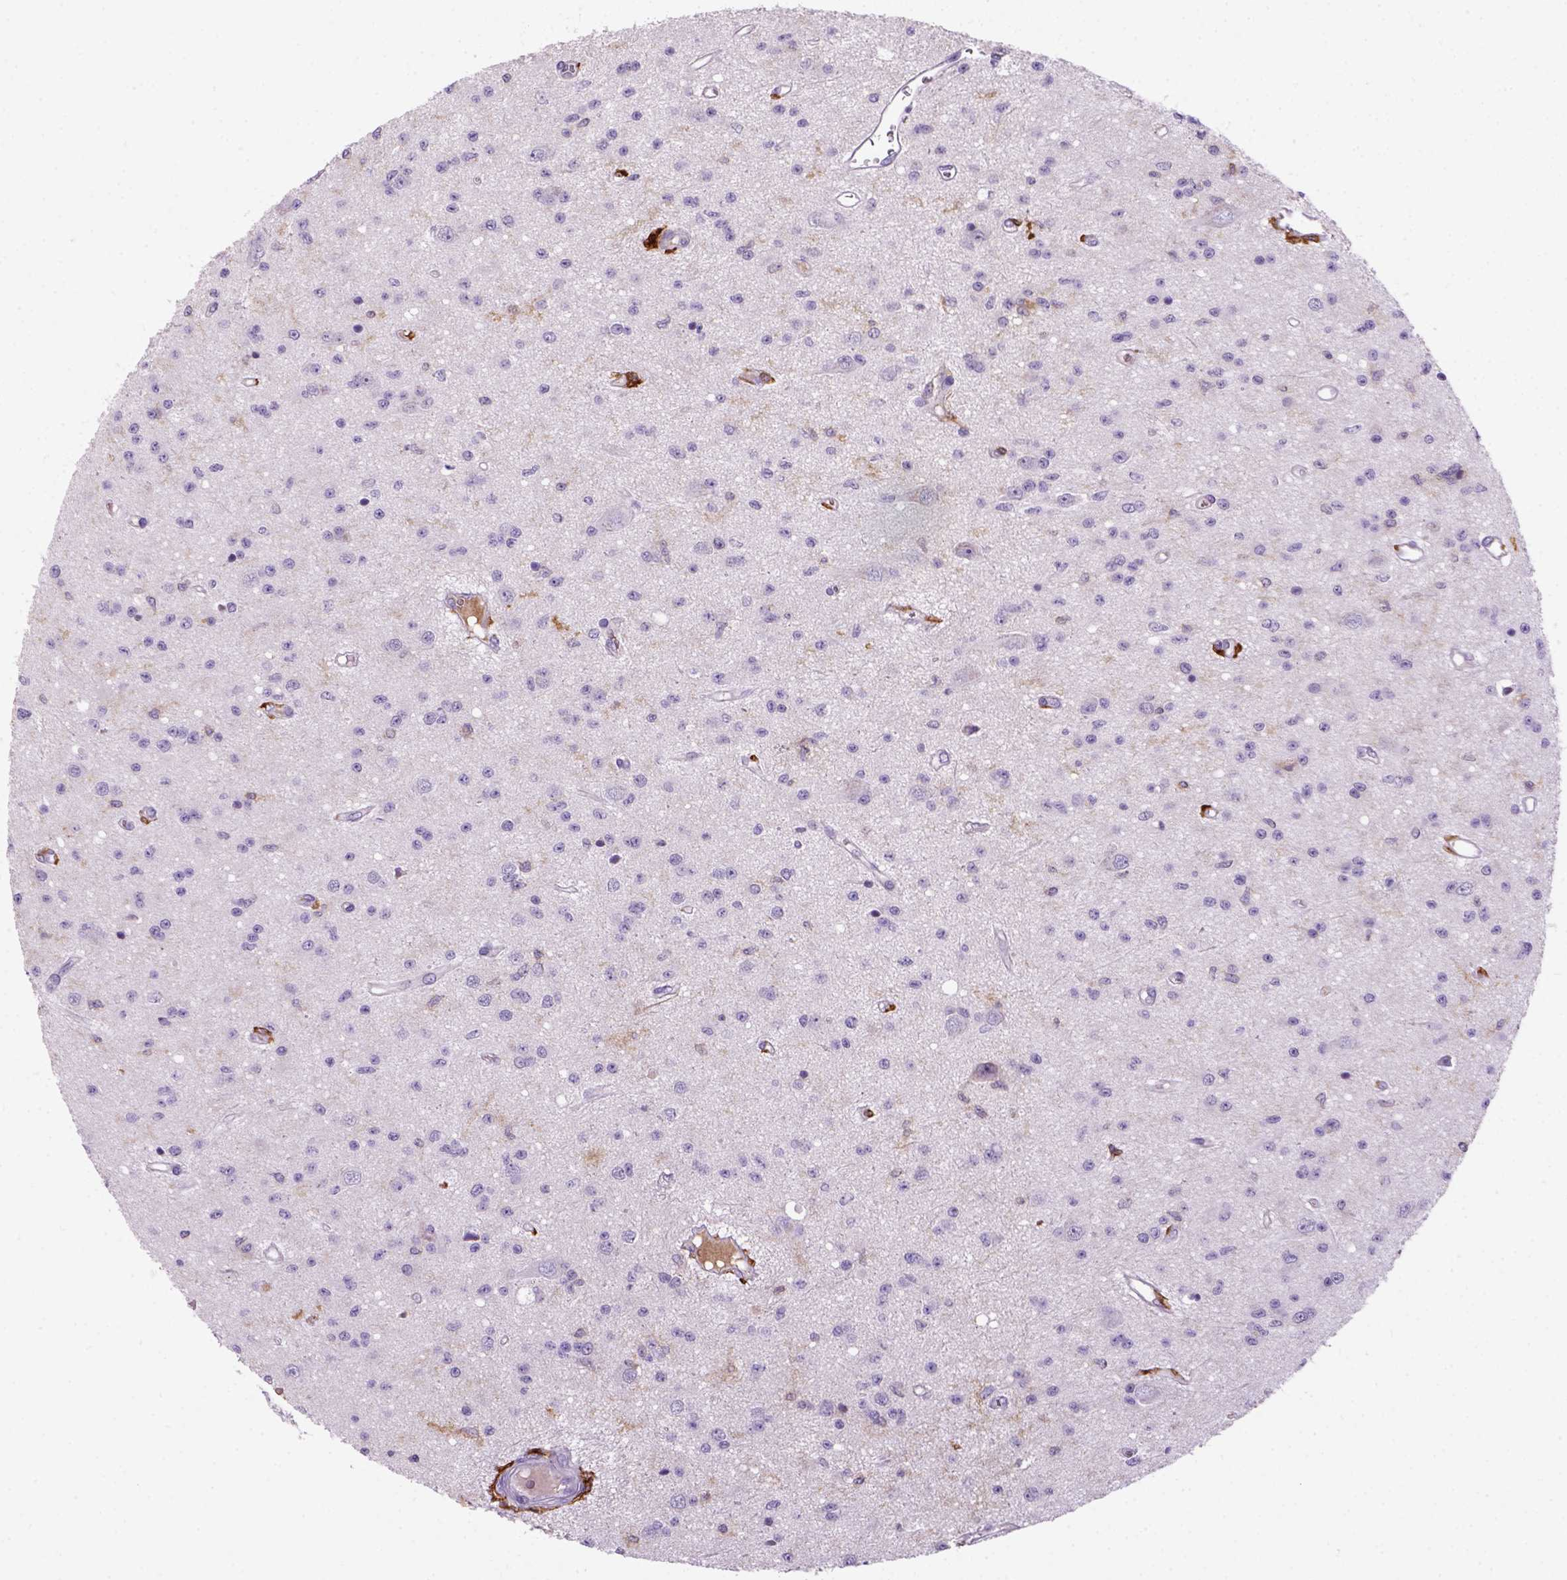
{"staining": {"intensity": "negative", "quantity": "none", "location": "none"}, "tissue": "glioma", "cell_type": "Tumor cells", "image_type": "cancer", "snomed": [{"axis": "morphology", "description": "Glioma, malignant, Low grade"}, {"axis": "topography", "description": "Brain"}], "caption": "High magnification brightfield microscopy of glioma stained with DAB (3,3'-diaminobenzidine) (brown) and counterstained with hematoxylin (blue): tumor cells show no significant positivity.", "gene": "CD14", "patient": {"sex": "female", "age": 45}}